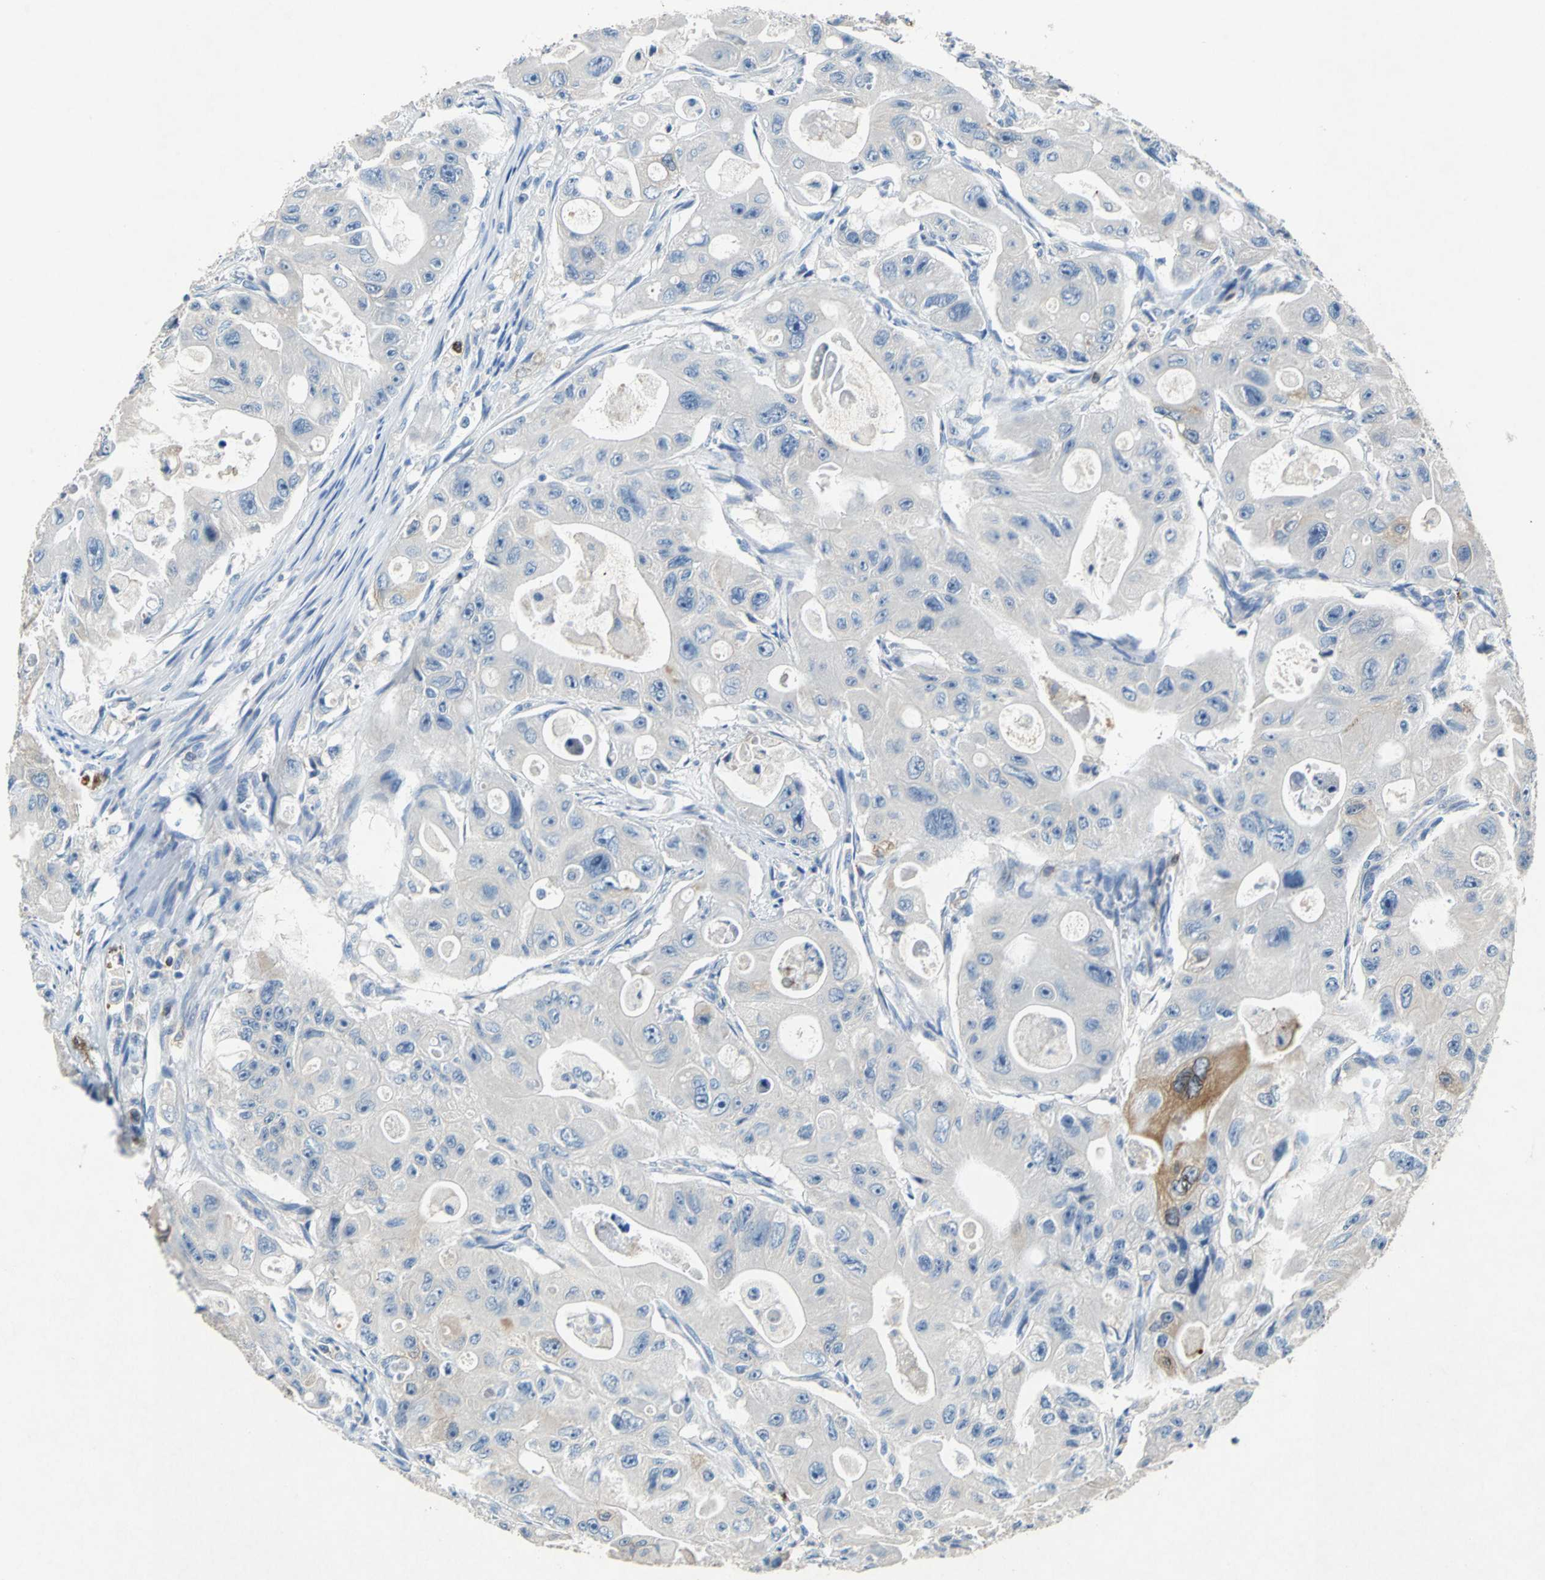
{"staining": {"intensity": "negative", "quantity": "none", "location": "none"}, "tissue": "colorectal cancer", "cell_type": "Tumor cells", "image_type": "cancer", "snomed": [{"axis": "morphology", "description": "Adenocarcinoma, NOS"}, {"axis": "topography", "description": "Colon"}], "caption": "Immunohistochemical staining of colorectal cancer reveals no significant expression in tumor cells.", "gene": "RPS13", "patient": {"sex": "female", "age": 46}}